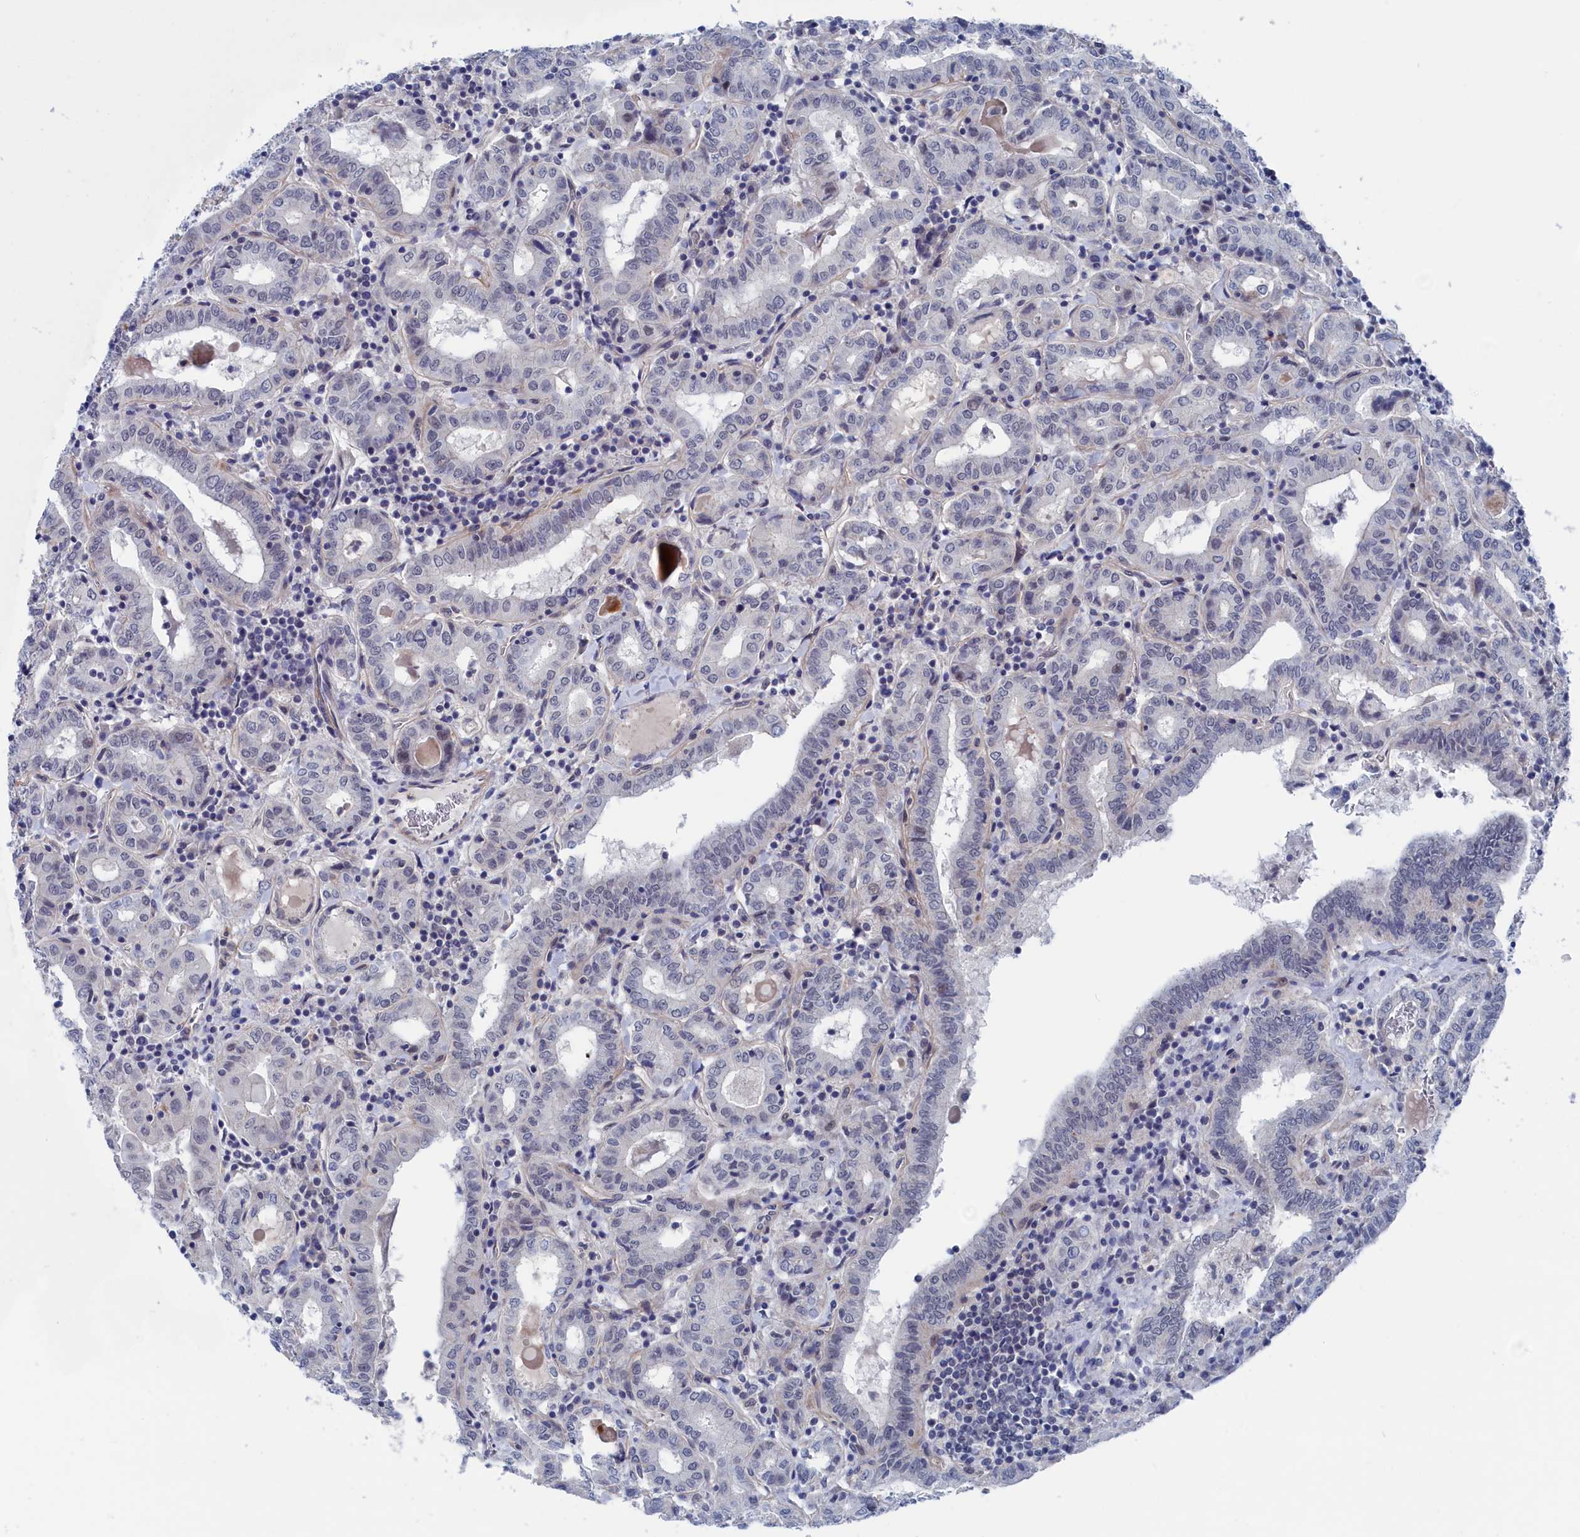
{"staining": {"intensity": "negative", "quantity": "none", "location": "none"}, "tissue": "thyroid cancer", "cell_type": "Tumor cells", "image_type": "cancer", "snomed": [{"axis": "morphology", "description": "Papillary adenocarcinoma, NOS"}, {"axis": "topography", "description": "Thyroid gland"}], "caption": "Immunohistochemistry (IHC) histopathology image of neoplastic tissue: human thyroid cancer stained with DAB (3,3'-diaminobenzidine) displays no significant protein positivity in tumor cells.", "gene": "MARCHF3", "patient": {"sex": "female", "age": 72}}